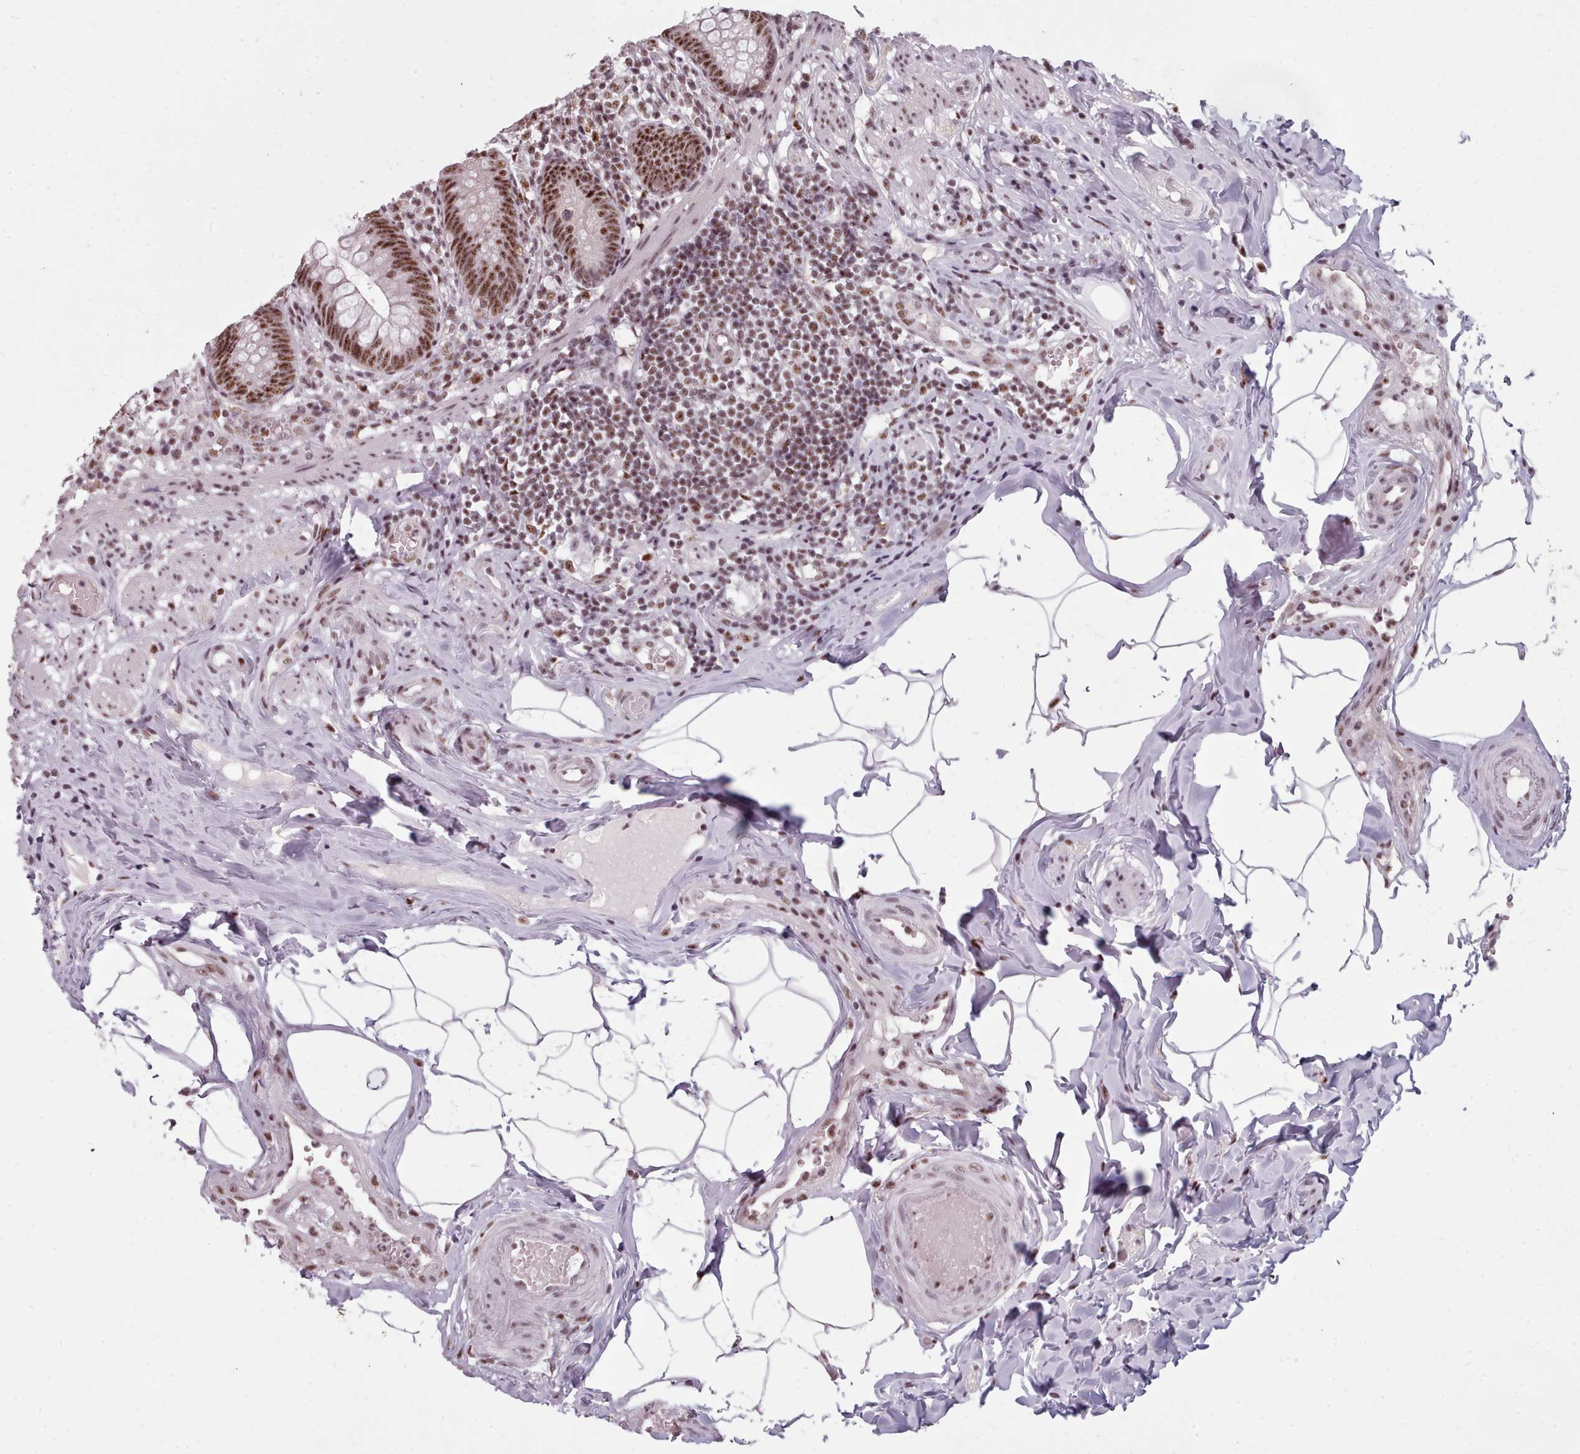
{"staining": {"intensity": "strong", "quantity": ">75%", "location": "nuclear"}, "tissue": "appendix", "cell_type": "Glandular cells", "image_type": "normal", "snomed": [{"axis": "morphology", "description": "Normal tissue, NOS"}, {"axis": "topography", "description": "Appendix"}], "caption": "About >75% of glandular cells in benign human appendix demonstrate strong nuclear protein staining as visualized by brown immunohistochemical staining.", "gene": "SRRM1", "patient": {"sex": "male", "age": 55}}